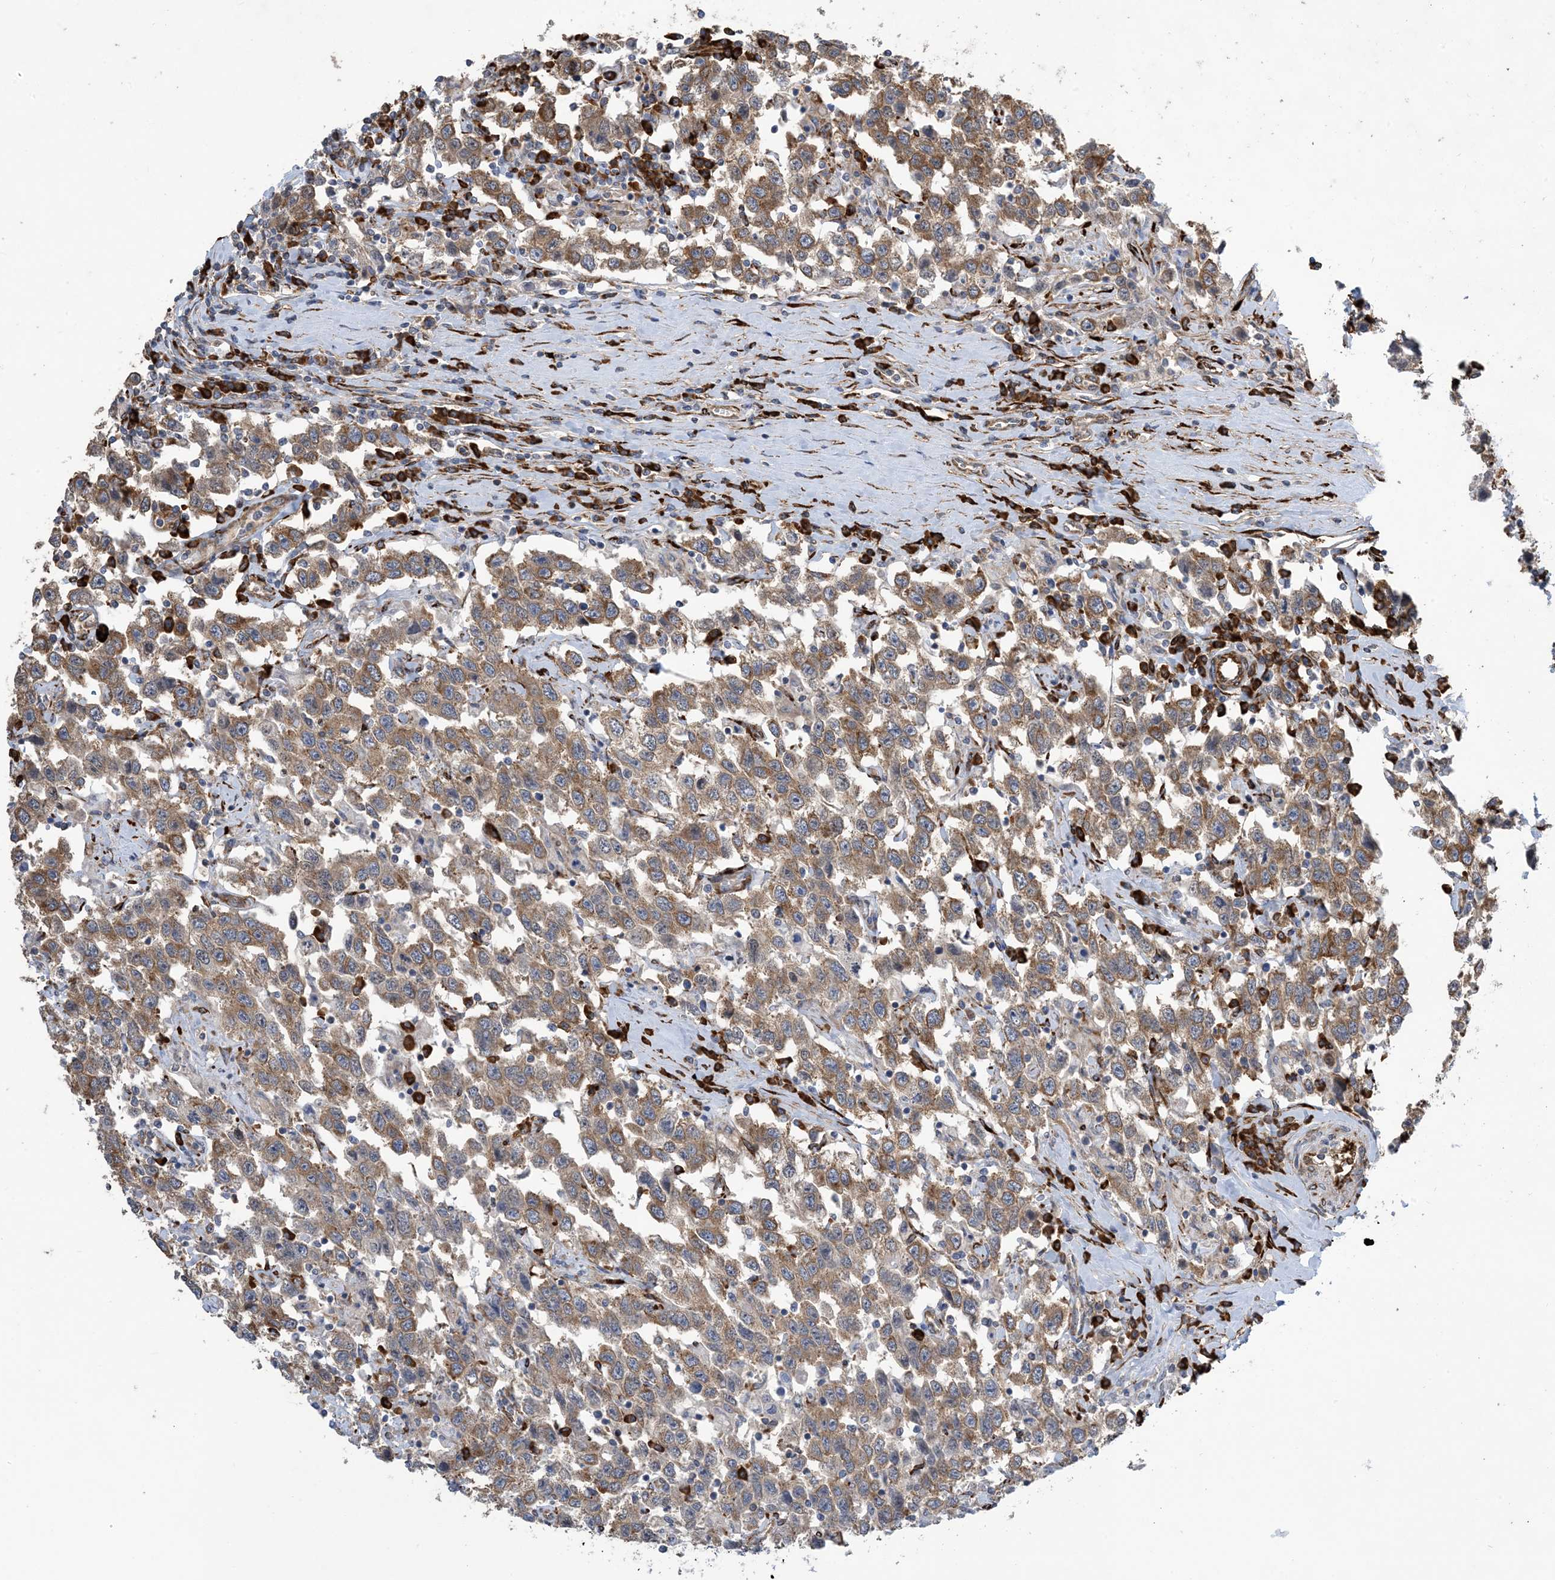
{"staining": {"intensity": "moderate", "quantity": ">75%", "location": "cytoplasmic/membranous"}, "tissue": "testis cancer", "cell_type": "Tumor cells", "image_type": "cancer", "snomed": [{"axis": "morphology", "description": "Seminoma, NOS"}, {"axis": "topography", "description": "Testis"}], "caption": "IHC (DAB (3,3'-diaminobenzidine)) staining of testis cancer (seminoma) displays moderate cytoplasmic/membranous protein staining in about >75% of tumor cells.", "gene": "ZBTB45", "patient": {"sex": "male", "age": 41}}